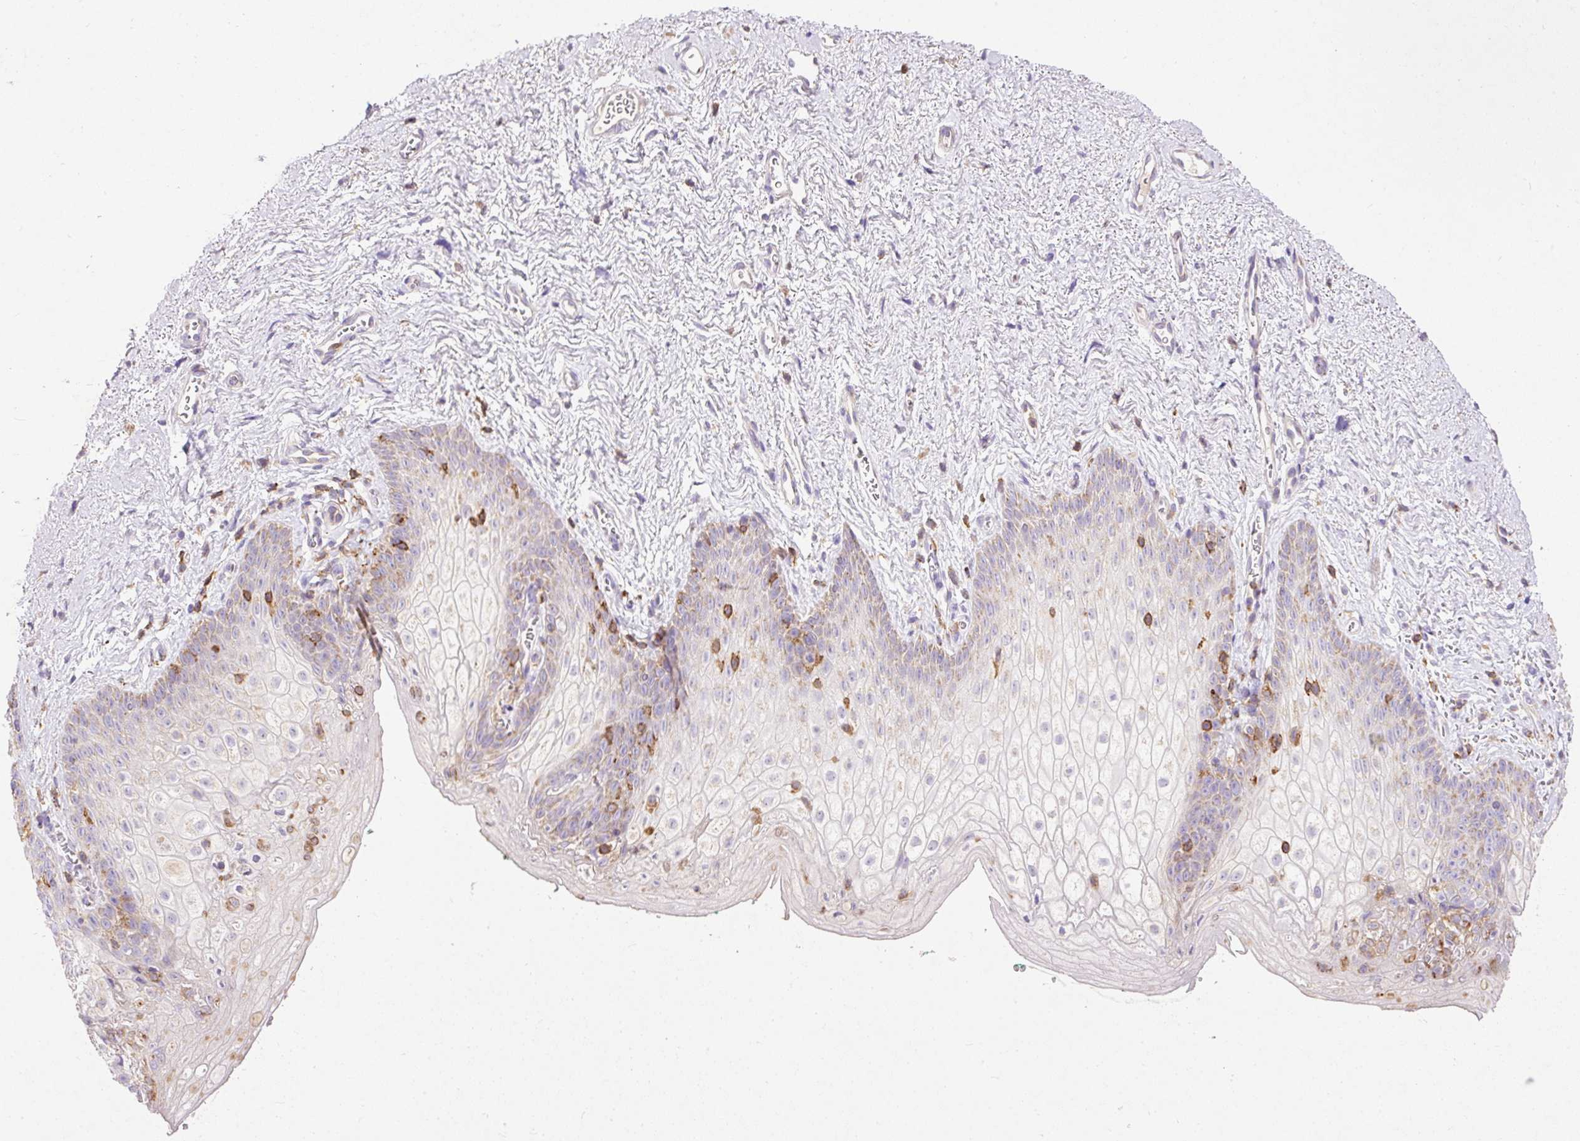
{"staining": {"intensity": "moderate", "quantity": "<25%", "location": "cytoplasmic/membranous"}, "tissue": "vagina", "cell_type": "Squamous epithelial cells", "image_type": "normal", "snomed": [{"axis": "morphology", "description": "Normal tissue, NOS"}, {"axis": "topography", "description": "Vulva"}, {"axis": "topography", "description": "Vagina"}, {"axis": "topography", "description": "Peripheral nerve tissue"}], "caption": "A micrograph of human vagina stained for a protein shows moderate cytoplasmic/membranous brown staining in squamous epithelial cells. (DAB IHC with brightfield microscopy, high magnification).", "gene": "IMMT", "patient": {"sex": "female", "age": 66}}